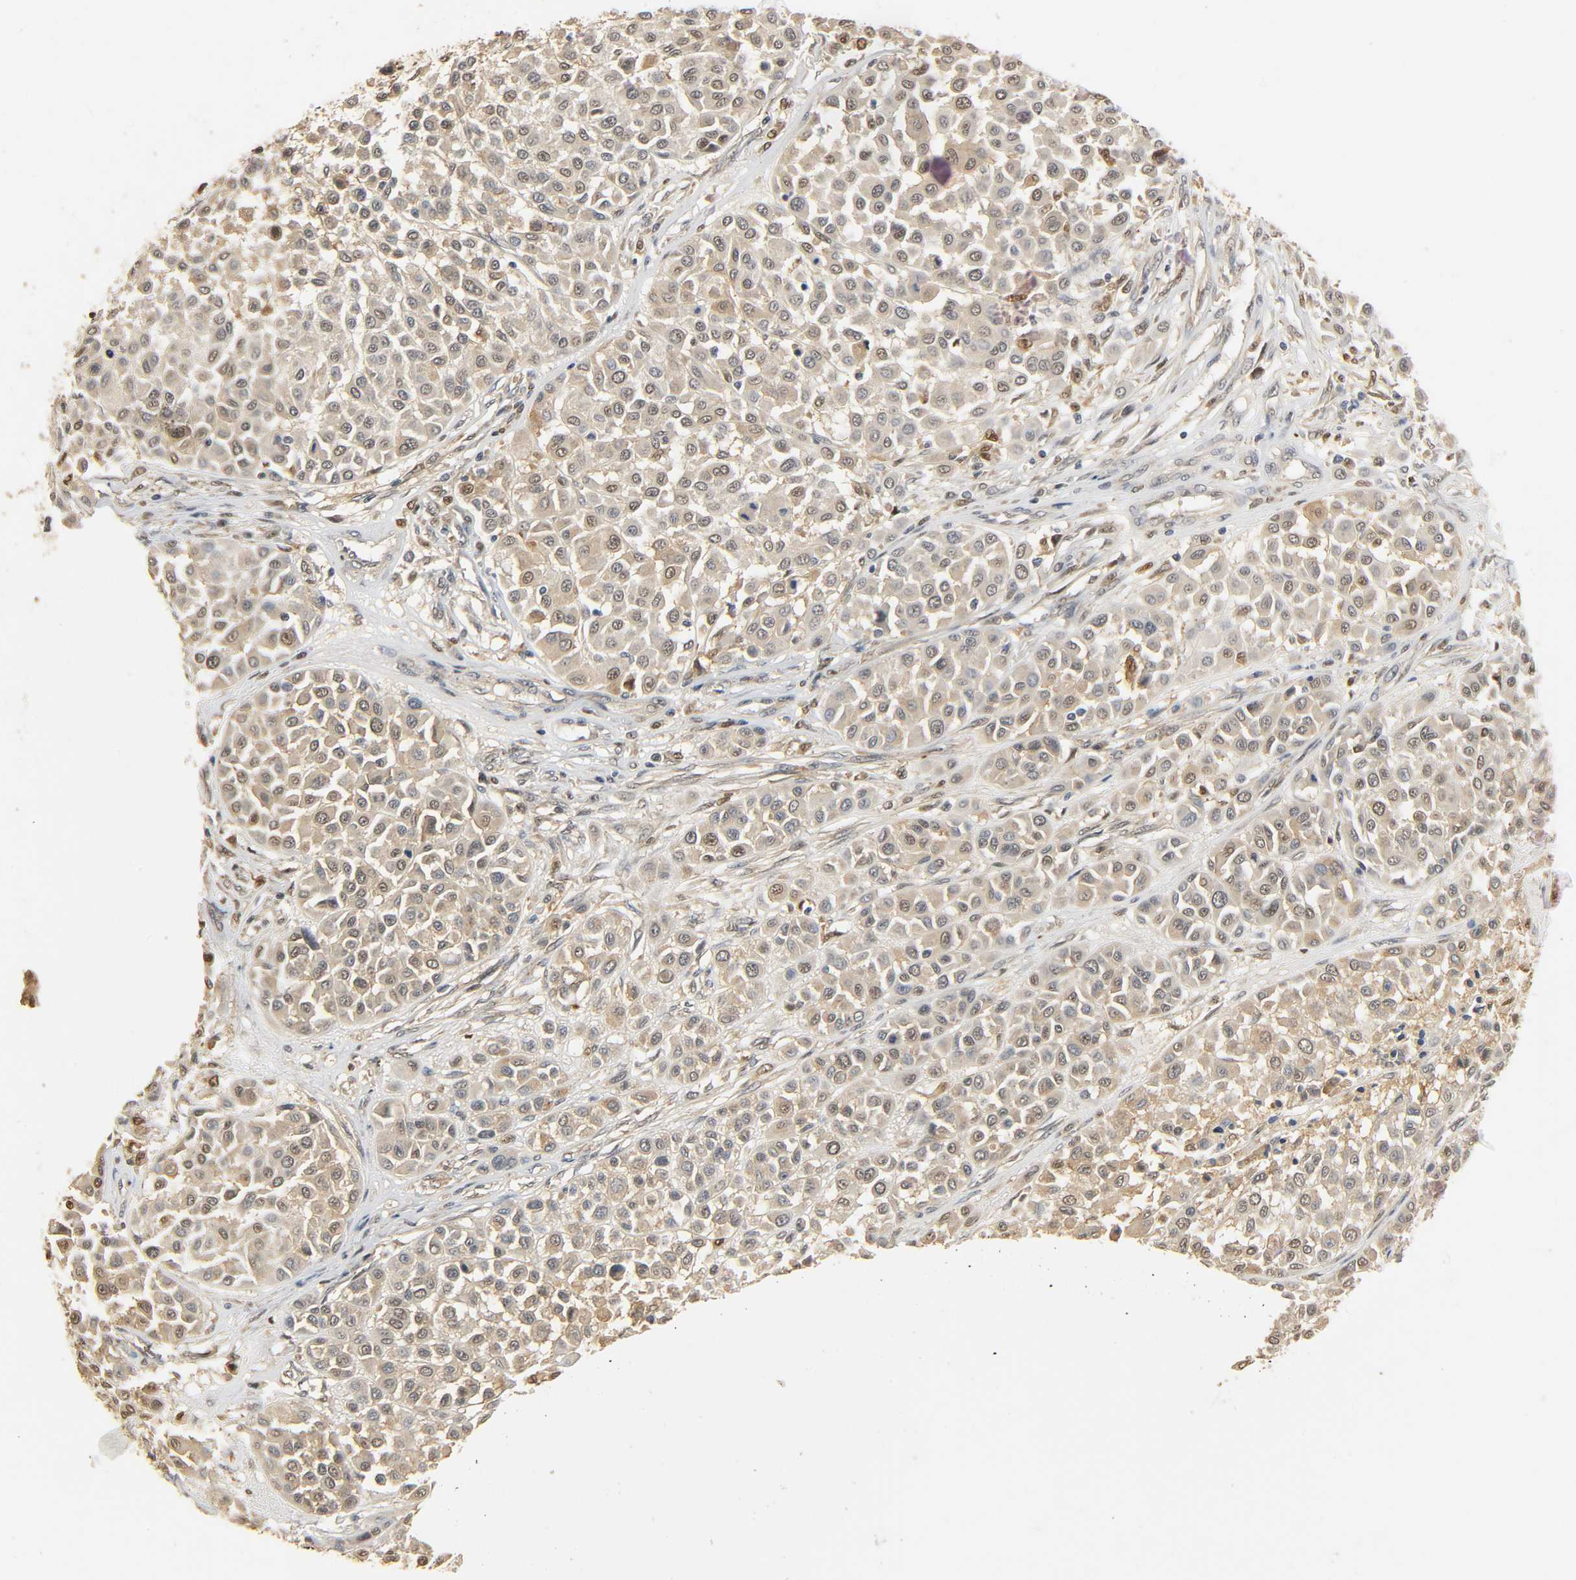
{"staining": {"intensity": "moderate", "quantity": "25%-75%", "location": "cytoplasmic/membranous"}, "tissue": "melanoma", "cell_type": "Tumor cells", "image_type": "cancer", "snomed": [{"axis": "morphology", "description": "Malignant melanoma, Metastatic site"}, {"axis": "topography", "description": "Soft tissue"}], "caption": "Brown immunohistochemical staining in melanoma demonstrates moderate cytoplasmic/membranous staining in approximately 25%-75% of tumor cells.", "gene": "ZFPM2", "patient": {"sex": "male", "age": 41}}